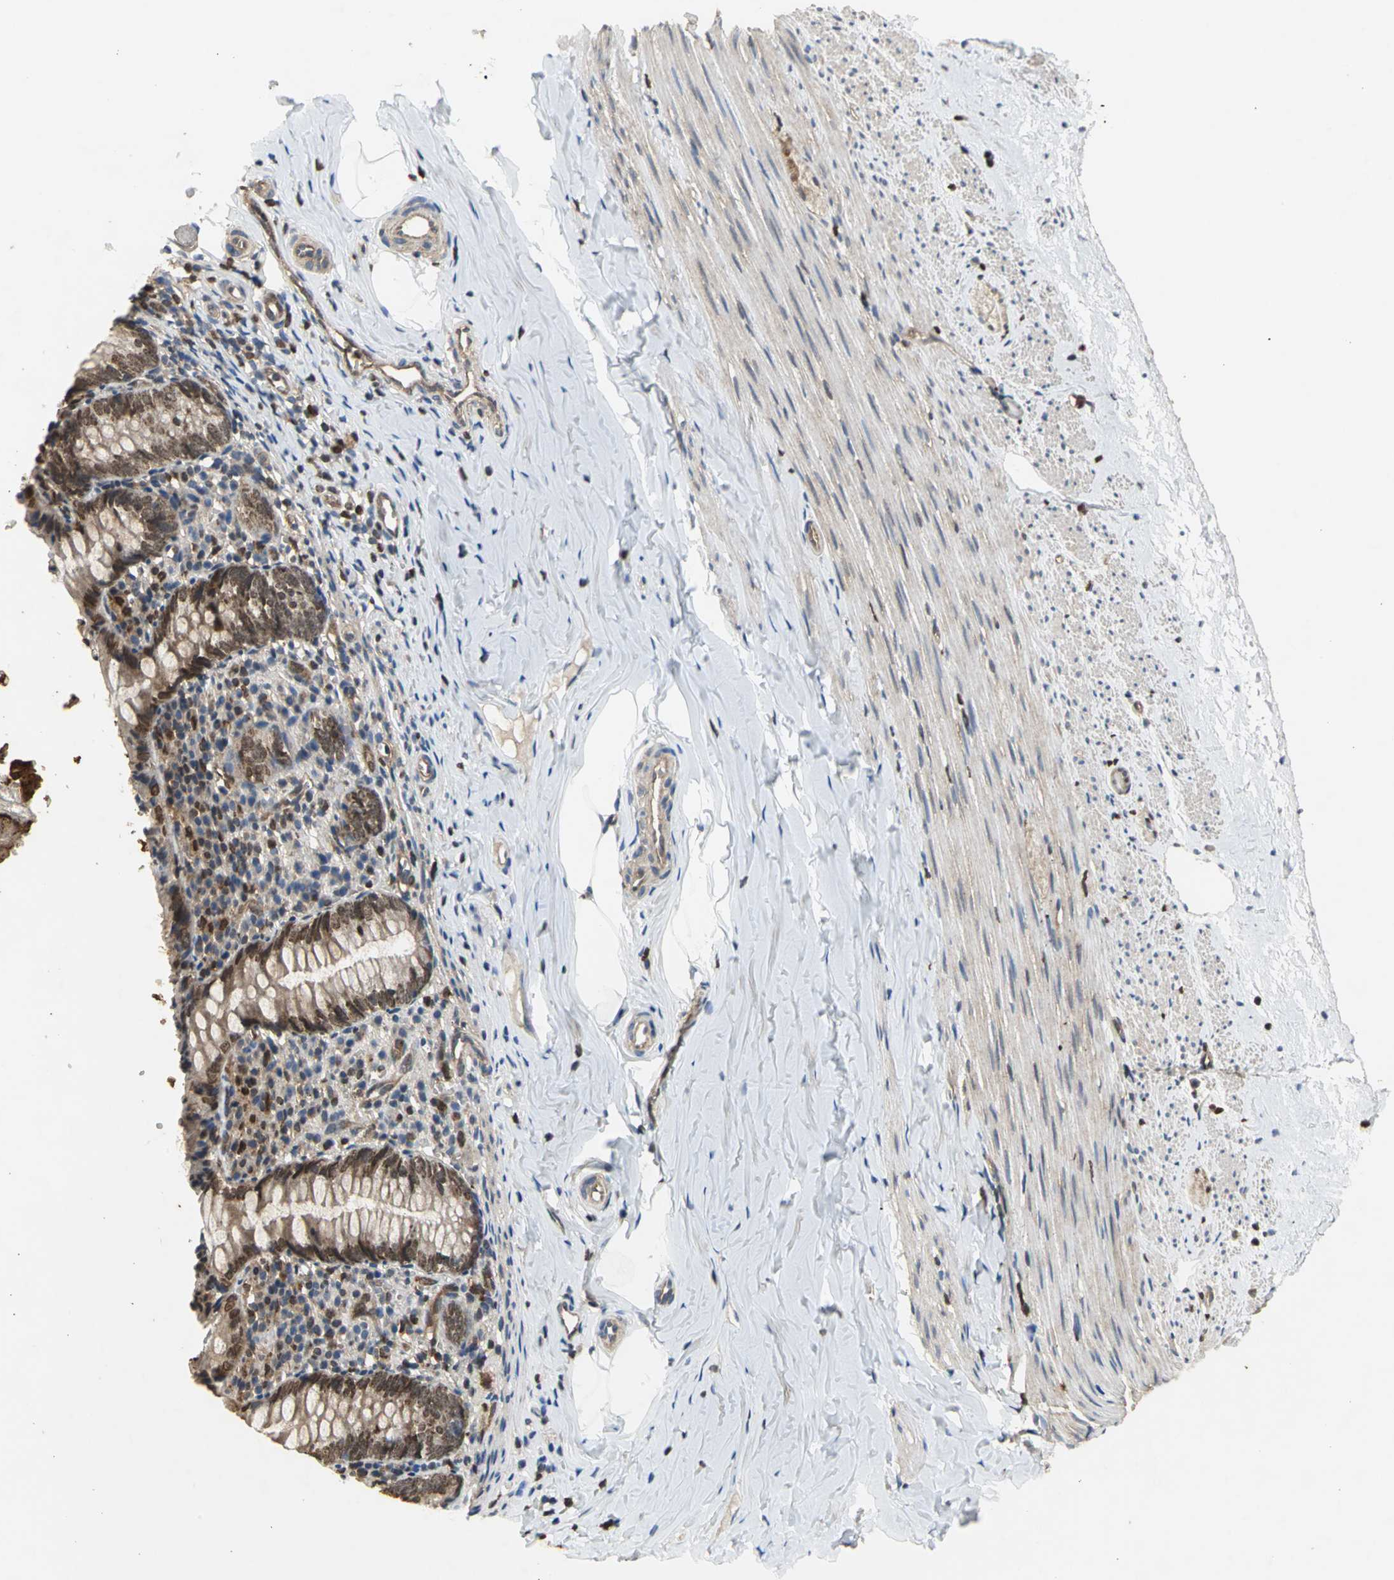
{"staining": {"intensity": "moderate", "quantity": ">75%", "location": "cytoplasmic/membranous,nuclear"}, "tissue": "appendix", "cell_type": "Glandular cells", "image_type": "normal", "snomed": [{"axis": "morphology", "description": "Normal tissue, NOS"}, {"axis": "topography", "description": "Appendix"}], "caption": "IHC (DAB (3,3'-diaminobenzidine)) staining of normal human appendix displays moderate cytoplasmic/membranous,nuclear protein staining in about >75% of glandular cells. The staining was performed using DAB to visualize the protein expression in brown, while the nuclei were stained in blue with hematoxylin (Magnification: 20x).", "gene": "AHR", "patient": {"sex": "female", "age": 10}}